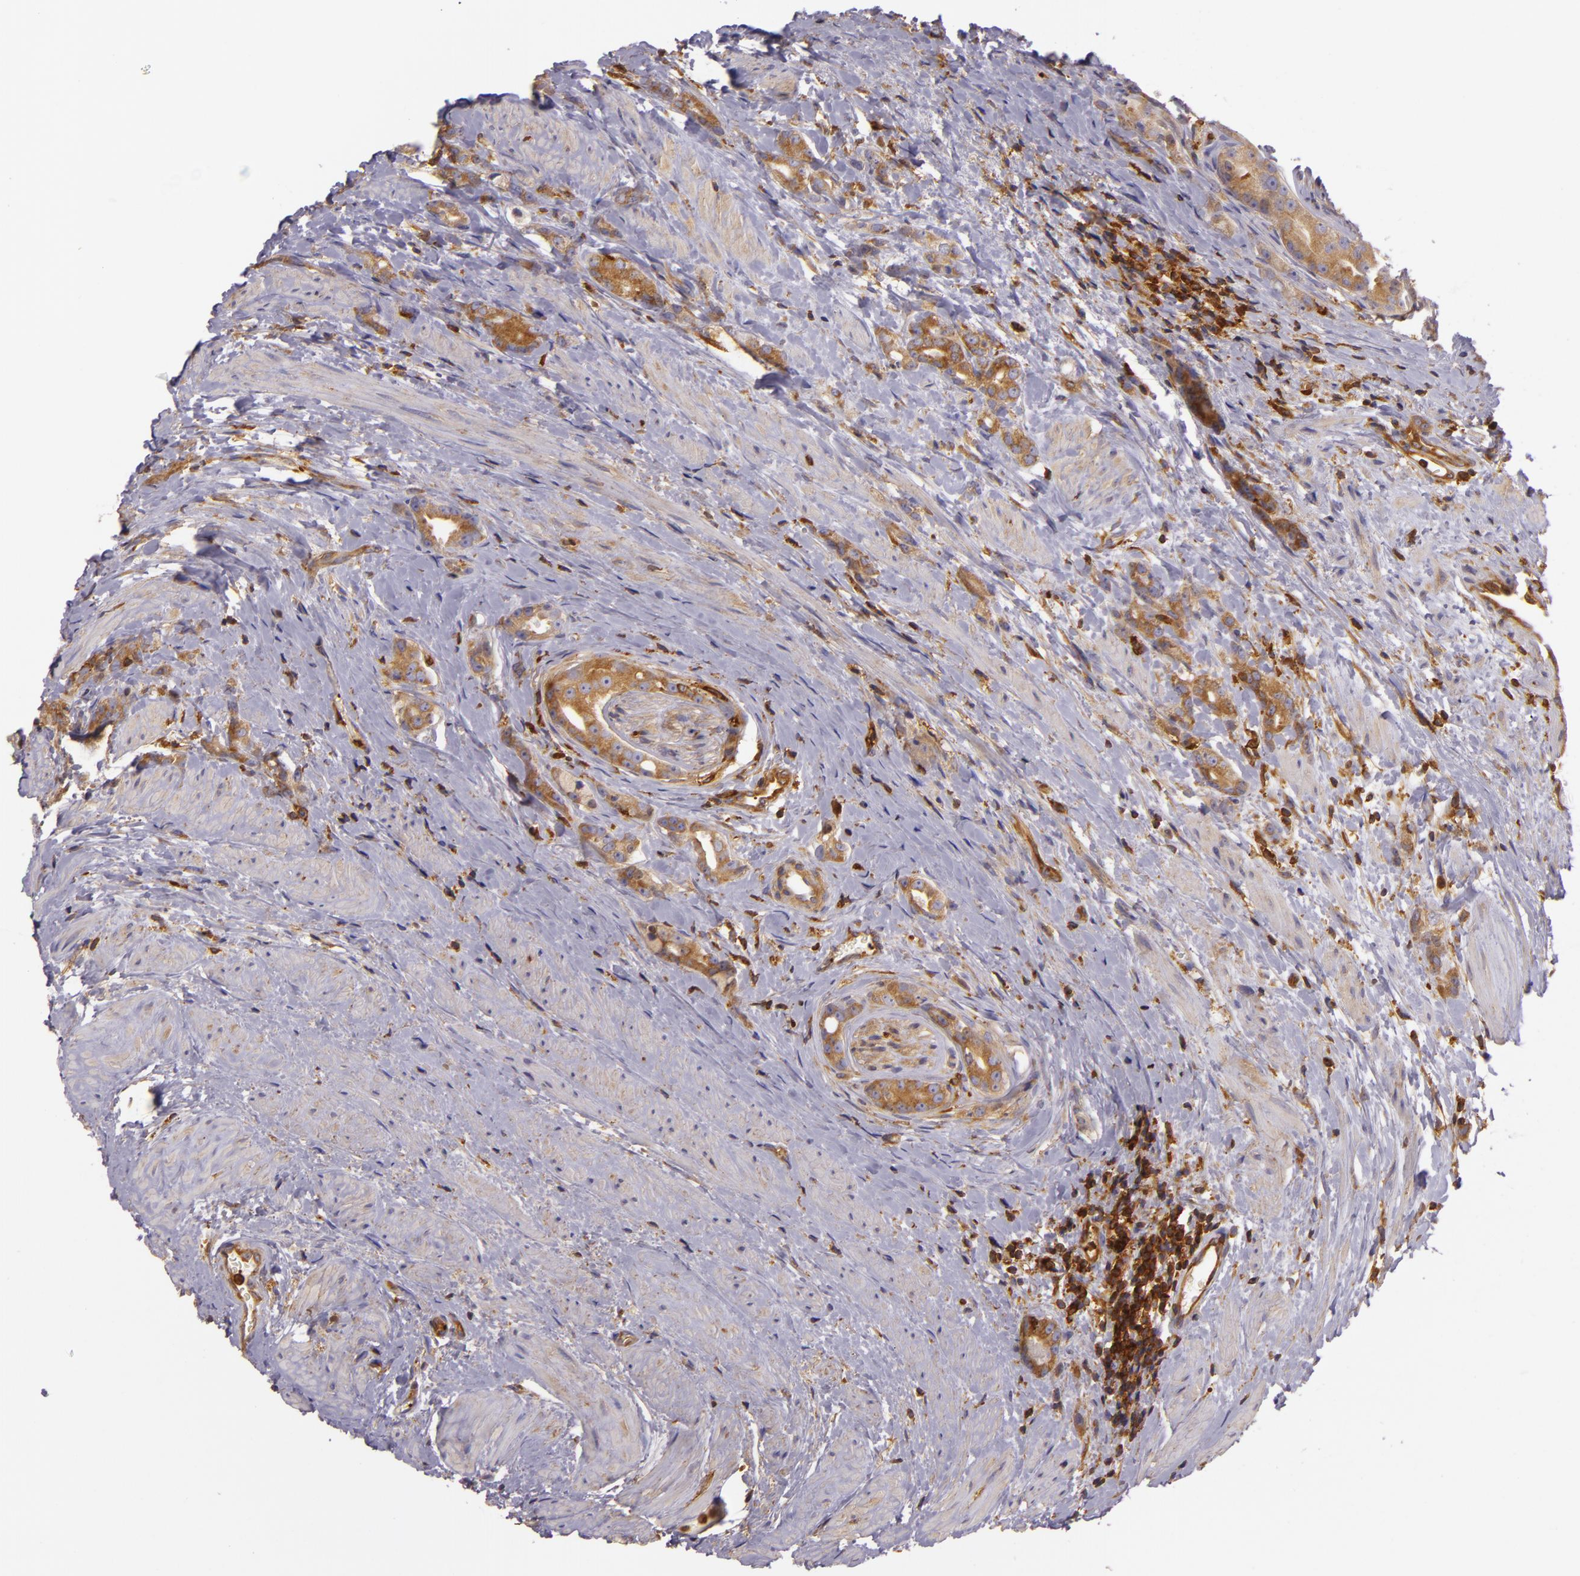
{"staining": {"intensity": "moderate", "quantity": ">75%", "location": "cytoplasmic/membranous"}, "tissue": "prostate cancer", "cell_type": "Tumor cells", "image_type": "cancer", "snomed": [{"axis": "morphology", "description": "Adenocarcinoma, Medium grade"}, {"axis": "topography", "description": "Prostate"}], "caption": "Immunohistochemical staining of prostate adenocarcinoma (medium-grade) demonstrates medium levels of moderate cytoplasmic/membranous protein positivity in approximately >75% of tumor cells.", "gene": "TLN1", "patient": {"sex": "male", "age": 59}}